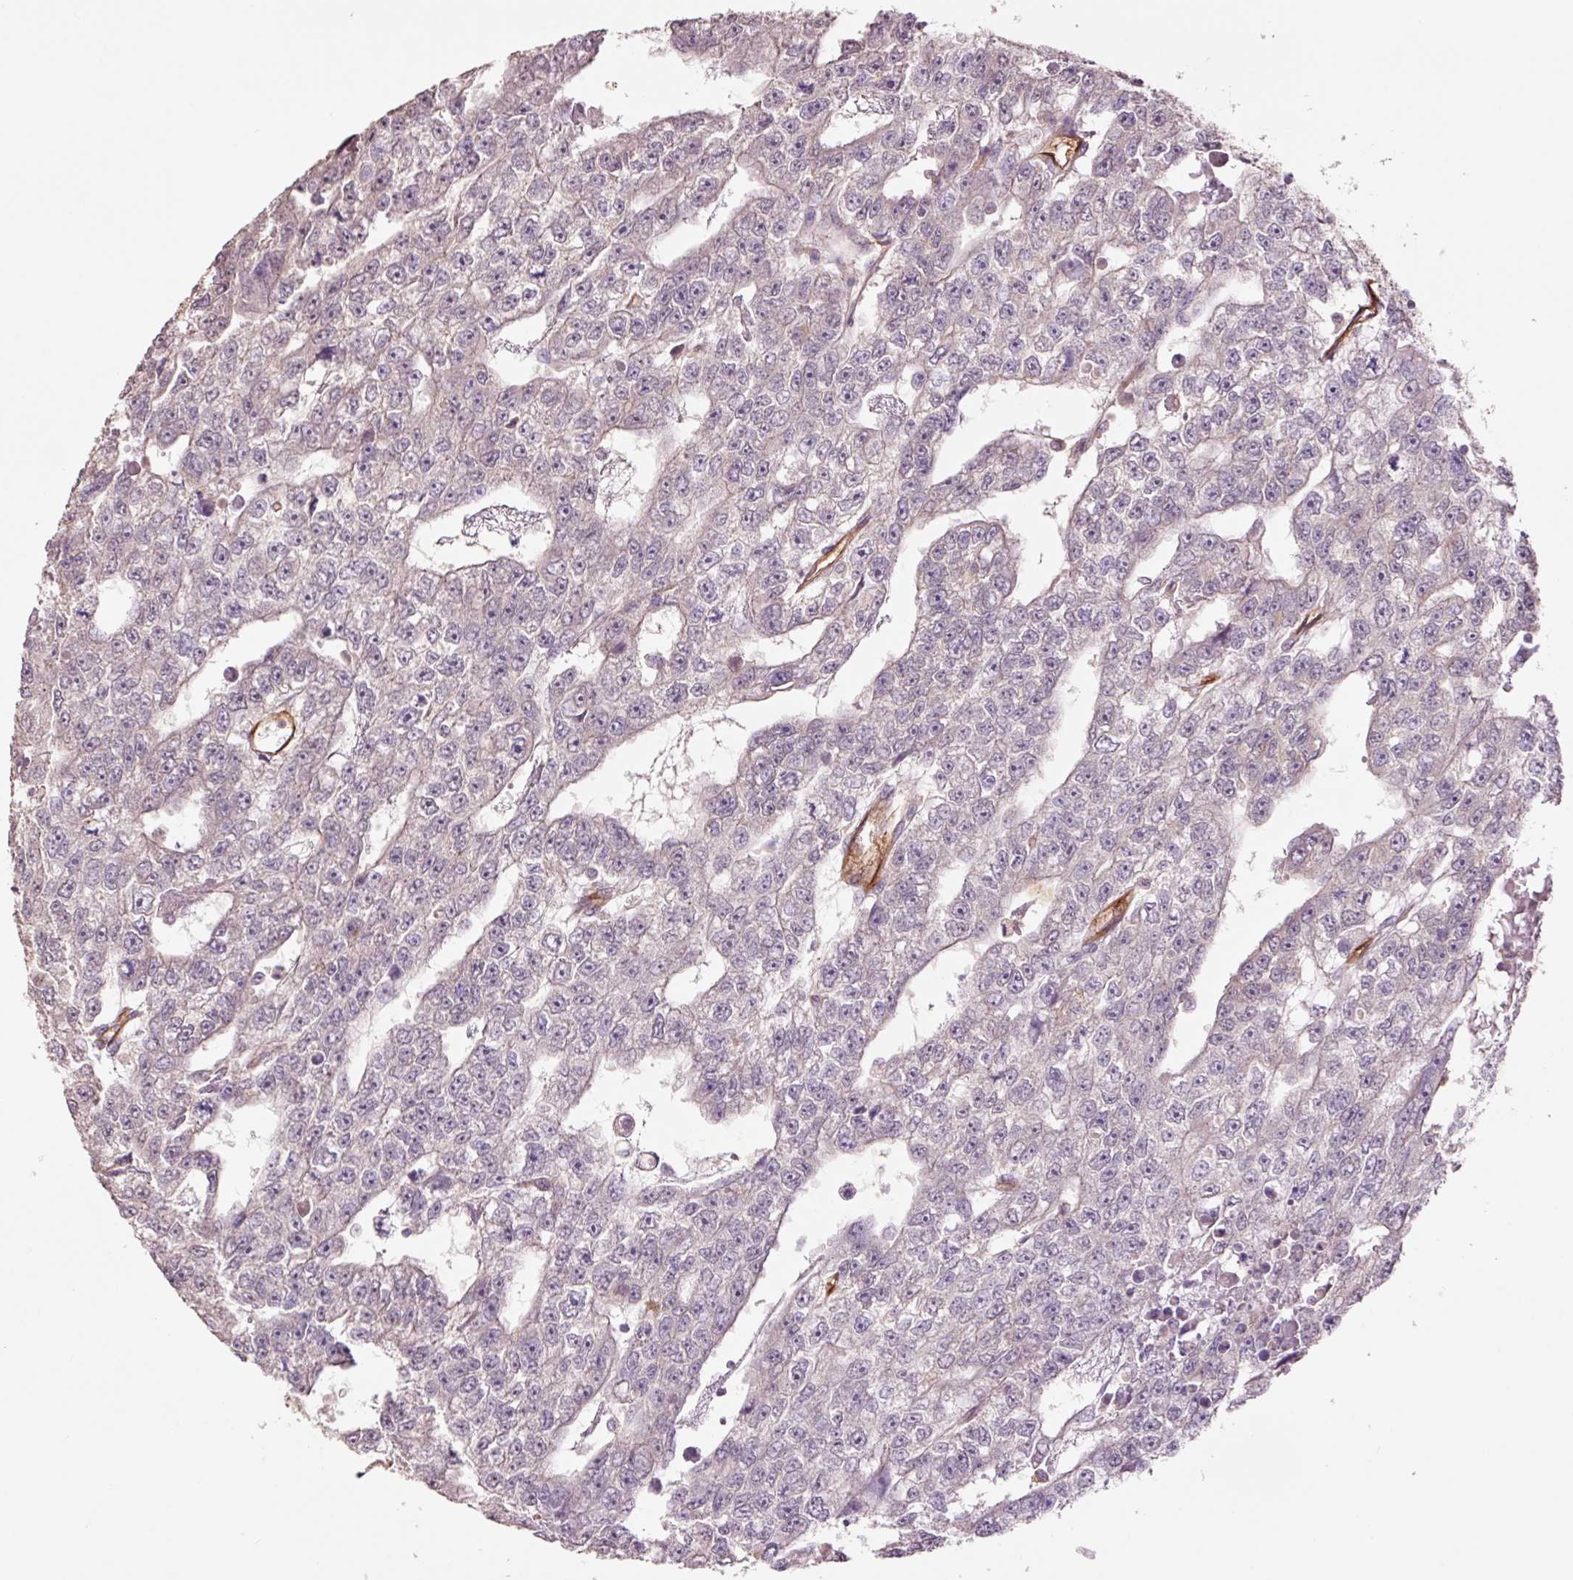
{"staining": {"intensity": "negative", "quantity": "none", "location": "none"}, "tissue": "testis cancer", "cell_type": "Tumor cells", "image_type": "cancer", "snomed": [{"axis": "morphology", "description": "Carcinoma, Embryonal, NOS"}, {"axis": "topography", "description": "Testis"}], "caption": "Tumor cells show no significant positivity in testis embryonal carcinoma.", "gene": "SLC1A4", "patient": {"sex": "male", "age": 20}}